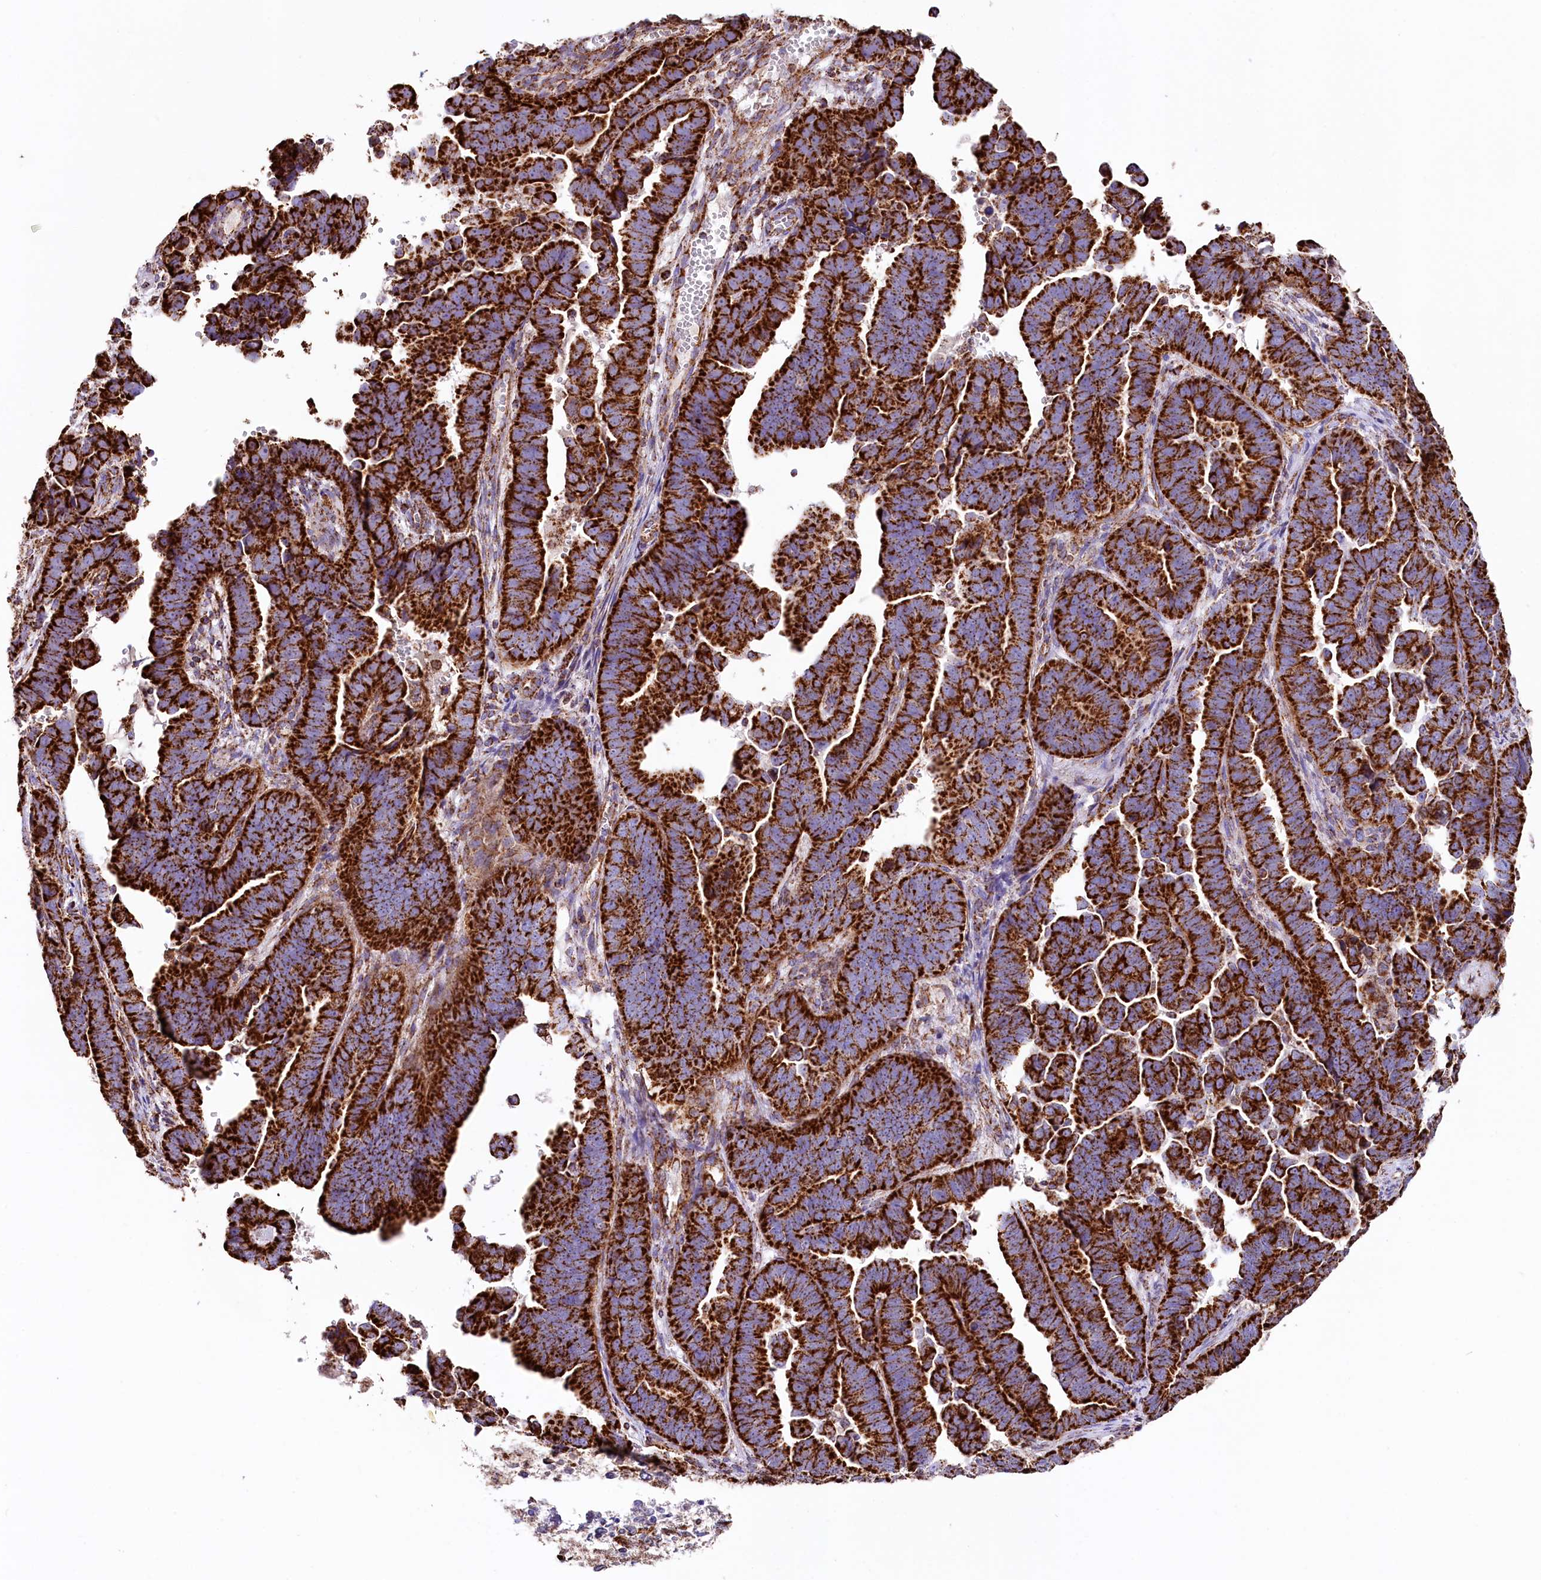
{"staining": {"intensity": "strong", "quantity": ">75%", "location": "cytoplasmic/membranous"}, "tissue": "endometrial cancer", "cell_type": "Tumor cells", "image_type": "cancer", "snomed": [{"axis": "morphology", "description": "Adenocarcinoma, NOS"}, {"axis": "topography", "description": "Endometrium"}], "caption": "Protein positivity by IHC exhibits strong cytoplasmic/membranous staining in approximately >75% of tumor cells in endometrial adenocarcinoma.", "gene": "APLP2", "patient": {"sex": "female", "age": 75}}